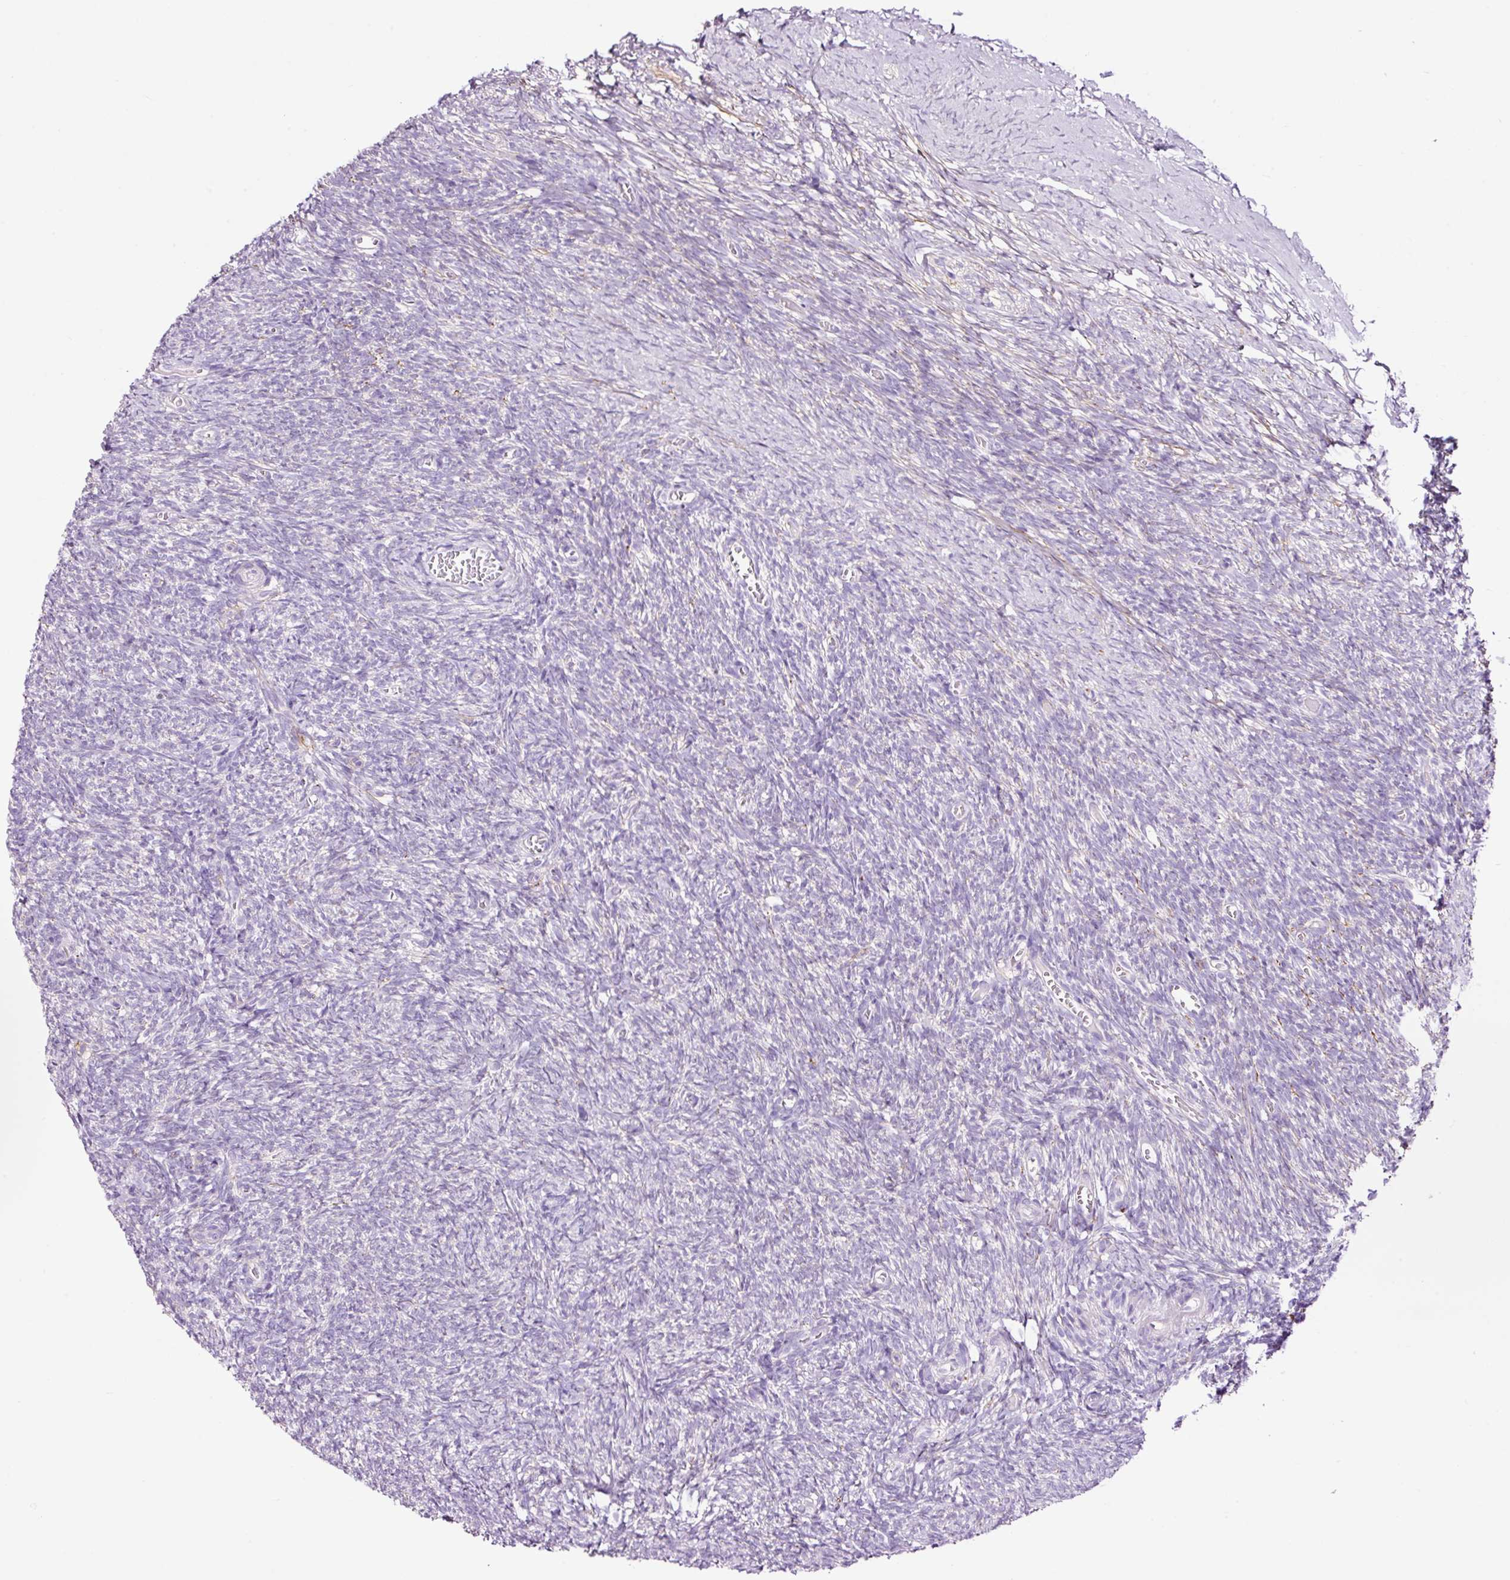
{"staining": {"intensity": "negative", "quantity": "none", "location": "none"}, "tissue": "ovary", "cell_type": "Ovarian stroma cells", "image_type": "normal", "snomed": [{"axis": "morphology", "description": "Normal tissue, NOS"}, {"axis": "topography", "description": "Ovary"}], "caption": "DAB (3,3'-diaminobenzidine) immunohistochemical staining of normal human ovary exhibits no significant staining in ovarian stroma cells.", "gene": "PAM", "patient": {"sex": "female", "age": 39}}